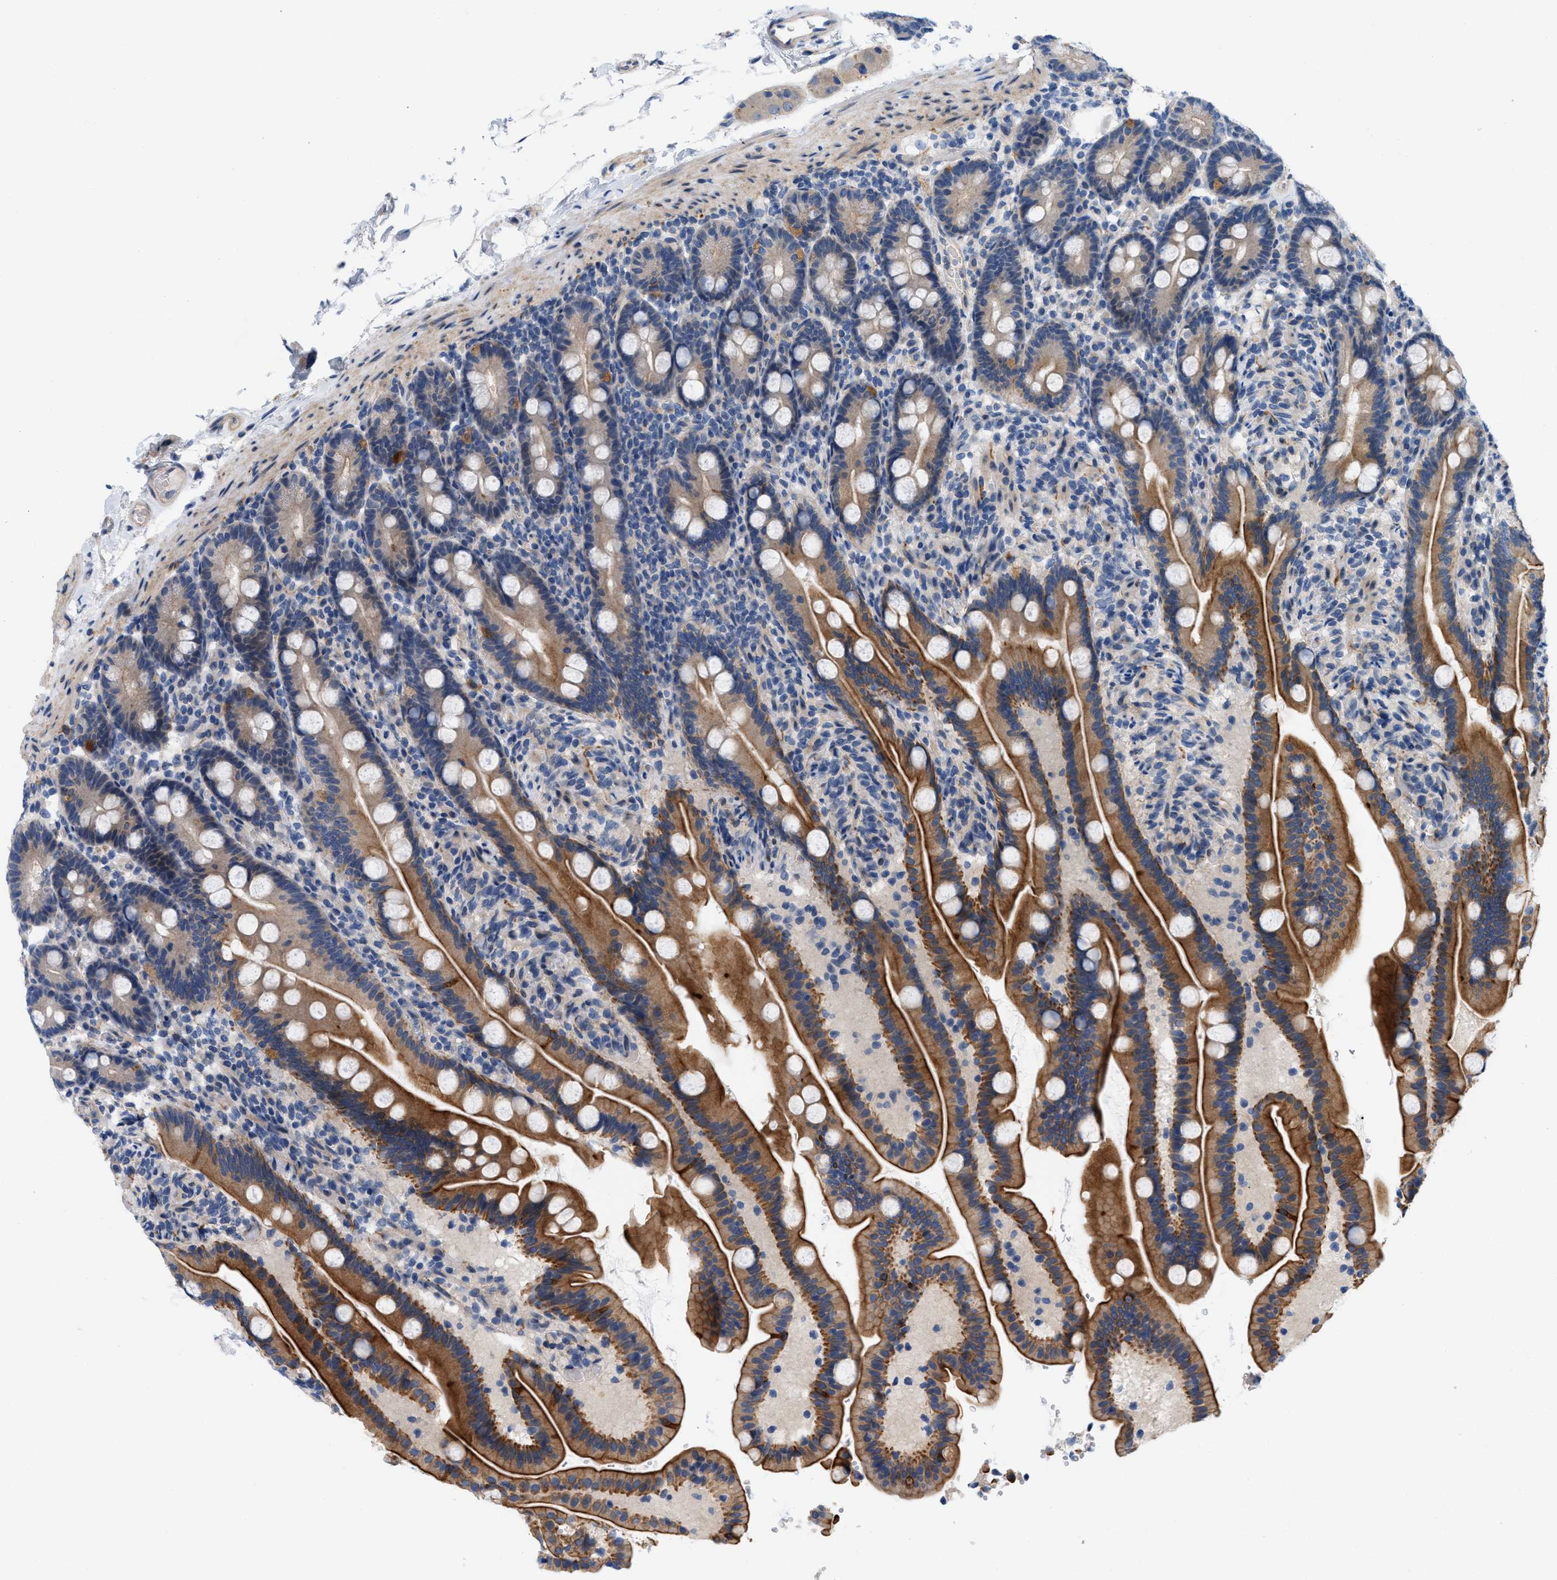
{"staining": {"intensity": "strong", "quantity": "25%-75%", "location": "cytoplasmic/membranous"}, "tissue": "duodenum", "cell_type": "Glandular cells", "image_type": "normal", "snomed": [{"axis": "morphology", "description": "Normal tissue, NOS"}, {"axis": "topography", "description": "Duodenum"}], "caption": "A brown stain labels strong cytoplasmic/membranous positivity of a protein in glandular cells of benign duodenum. The staining was performed using DAB (3,3'-diaminobenzidine), with brown indicating positive protein expression. Nuclei are stained blue with hematoxylin.", "gene": "NDEL1", "patient": {"sex": "male", "age": 54}}